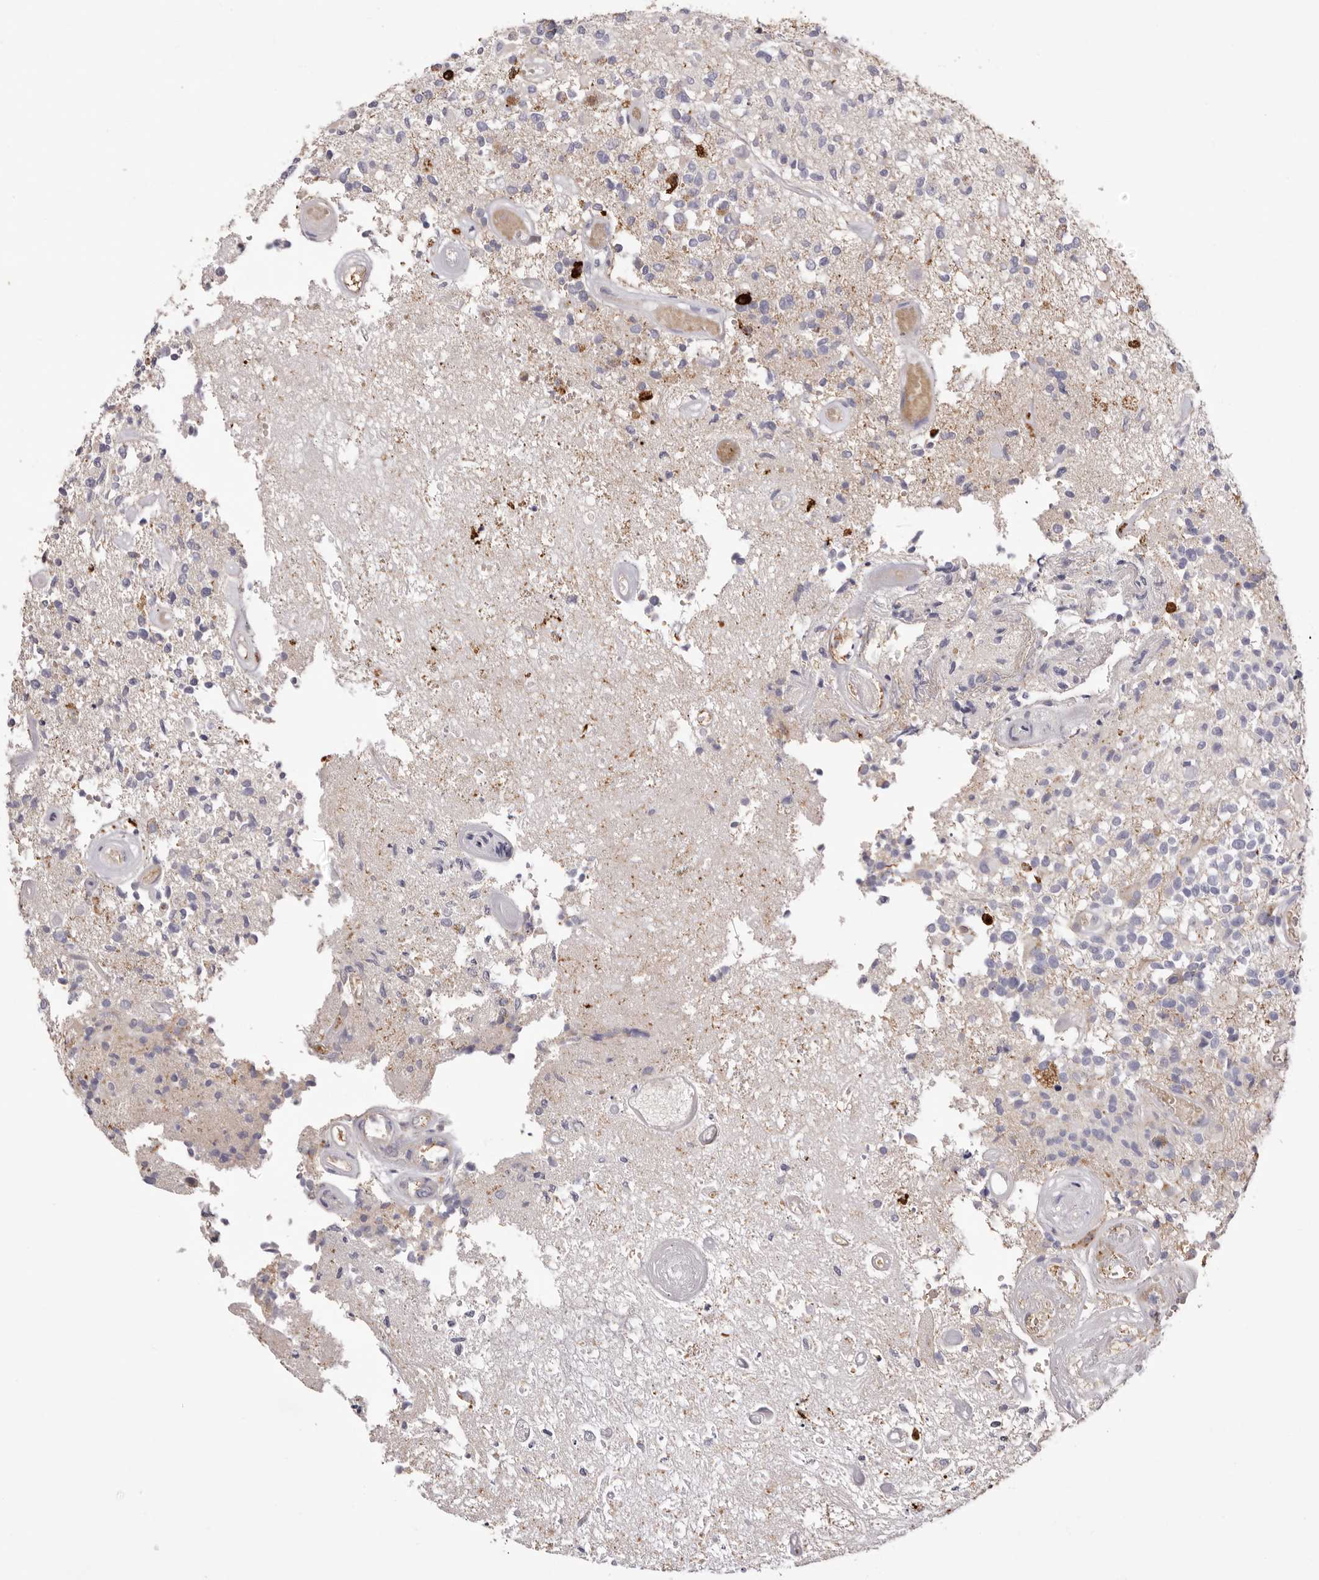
{"staining": {"intensity": "negative", "quantity": "none", "location": "none"}, "tissue": "glioma", "cell_type": "Tumor cells", "image_type": "cancer", "snomed": [{"axis": "morphology", "description": "Glioma, malignant, High grade"}, {"axis": "morphology", "description": "Glioblastoma, NOS"}, {"axis": "topography", "description": "Brain"}], "caption": "This is an IHC micrograph of malignant glioma (high-grade). There is no expression in tumor cells.", "gene": "S1PR5", "patient": {"sex": "male", "age": 60}}